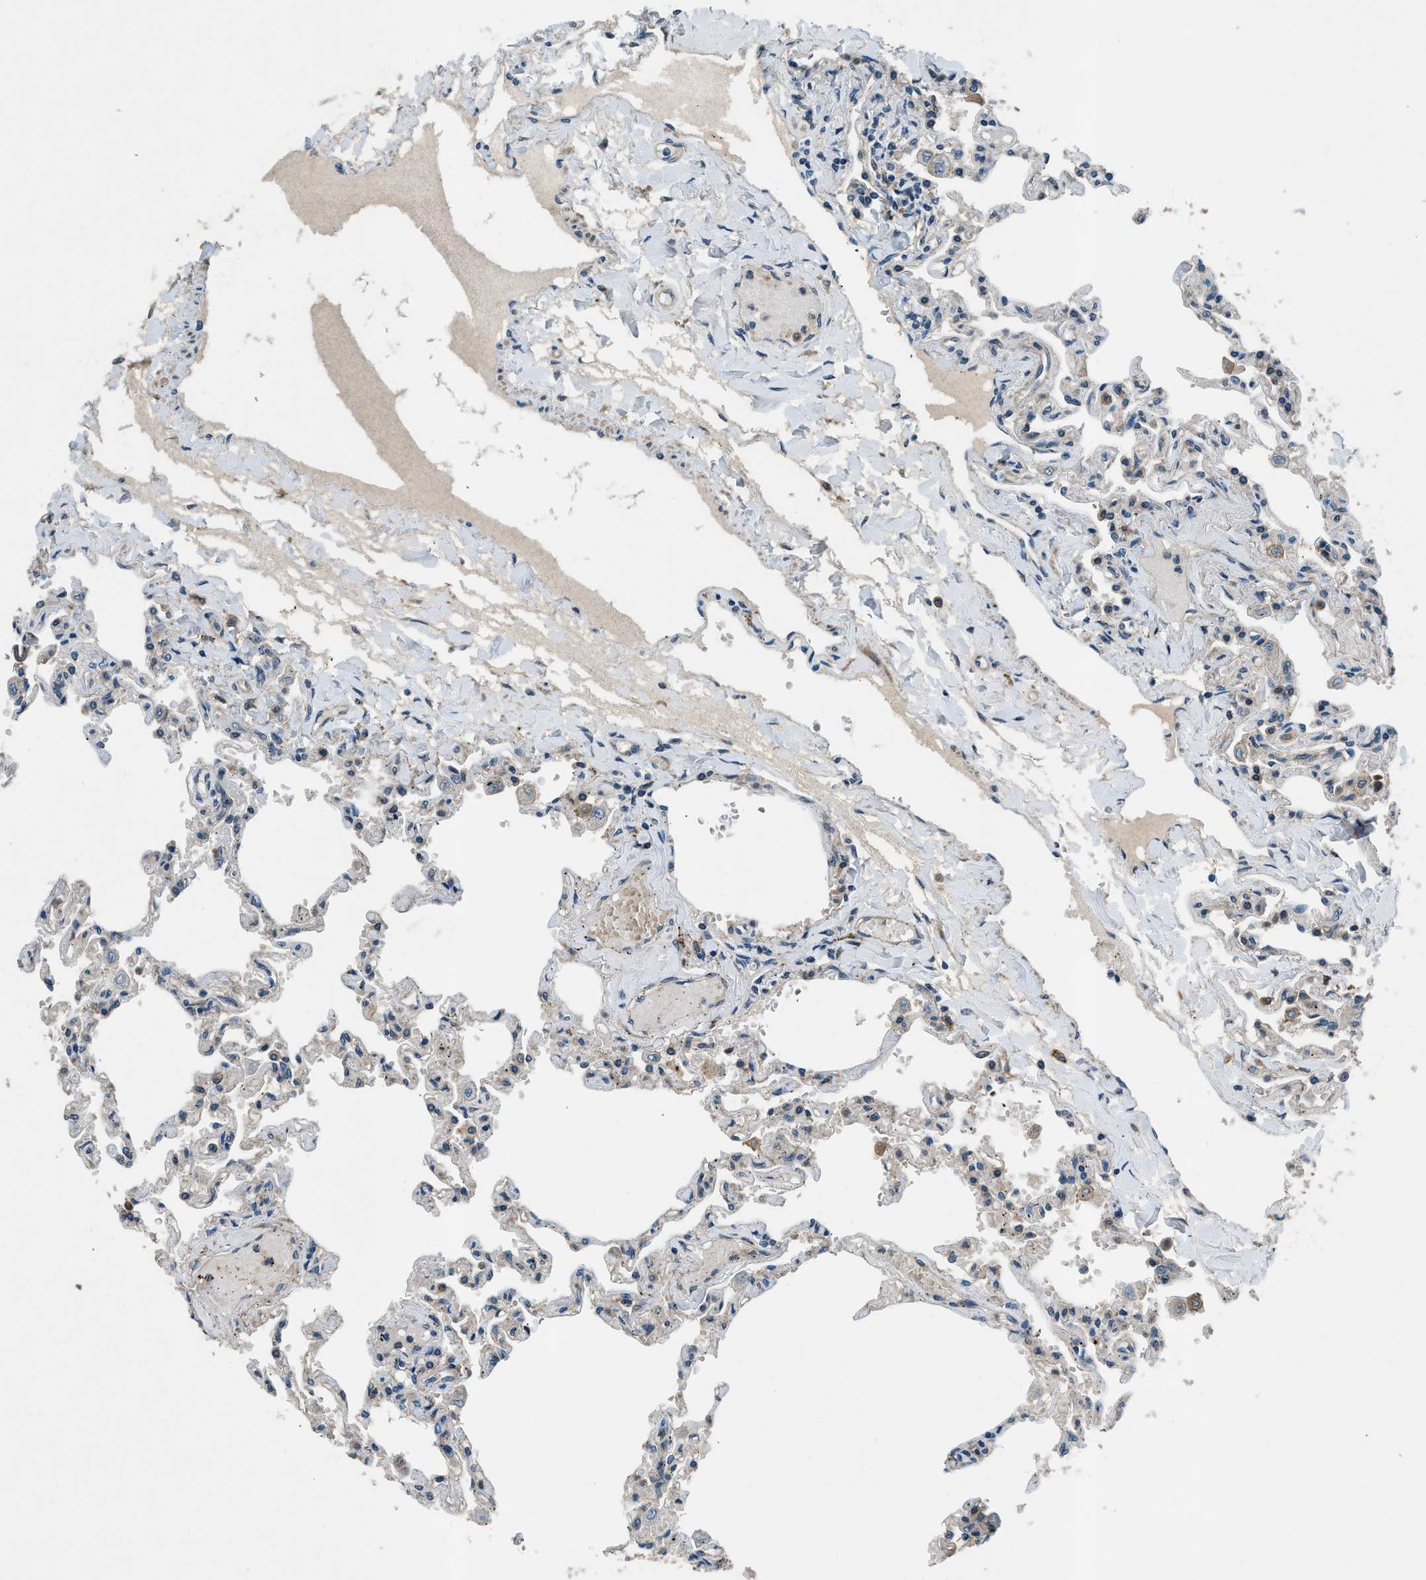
{"staining": {"intensity": "weak", "quantity": "<25%", "location": "cytoplasmic/membranous"}, "tissue": "lung", "cell_type": "Alveolar cells", "image_type": "normal", "snomed": [{"axis": "morphology", "description": "Normal tissue, NOS"}, {"axis": "topography", "description": "Lung"}], "caption": "DAB immunohistochemical staining of unremarkable lung displays no significant staining in alveolar cells. (DAB immunohistochemistry with hematoxylin counter stain).", "gene": "ARHGEF11", "patient": {"sex": "male", "age": 21}}